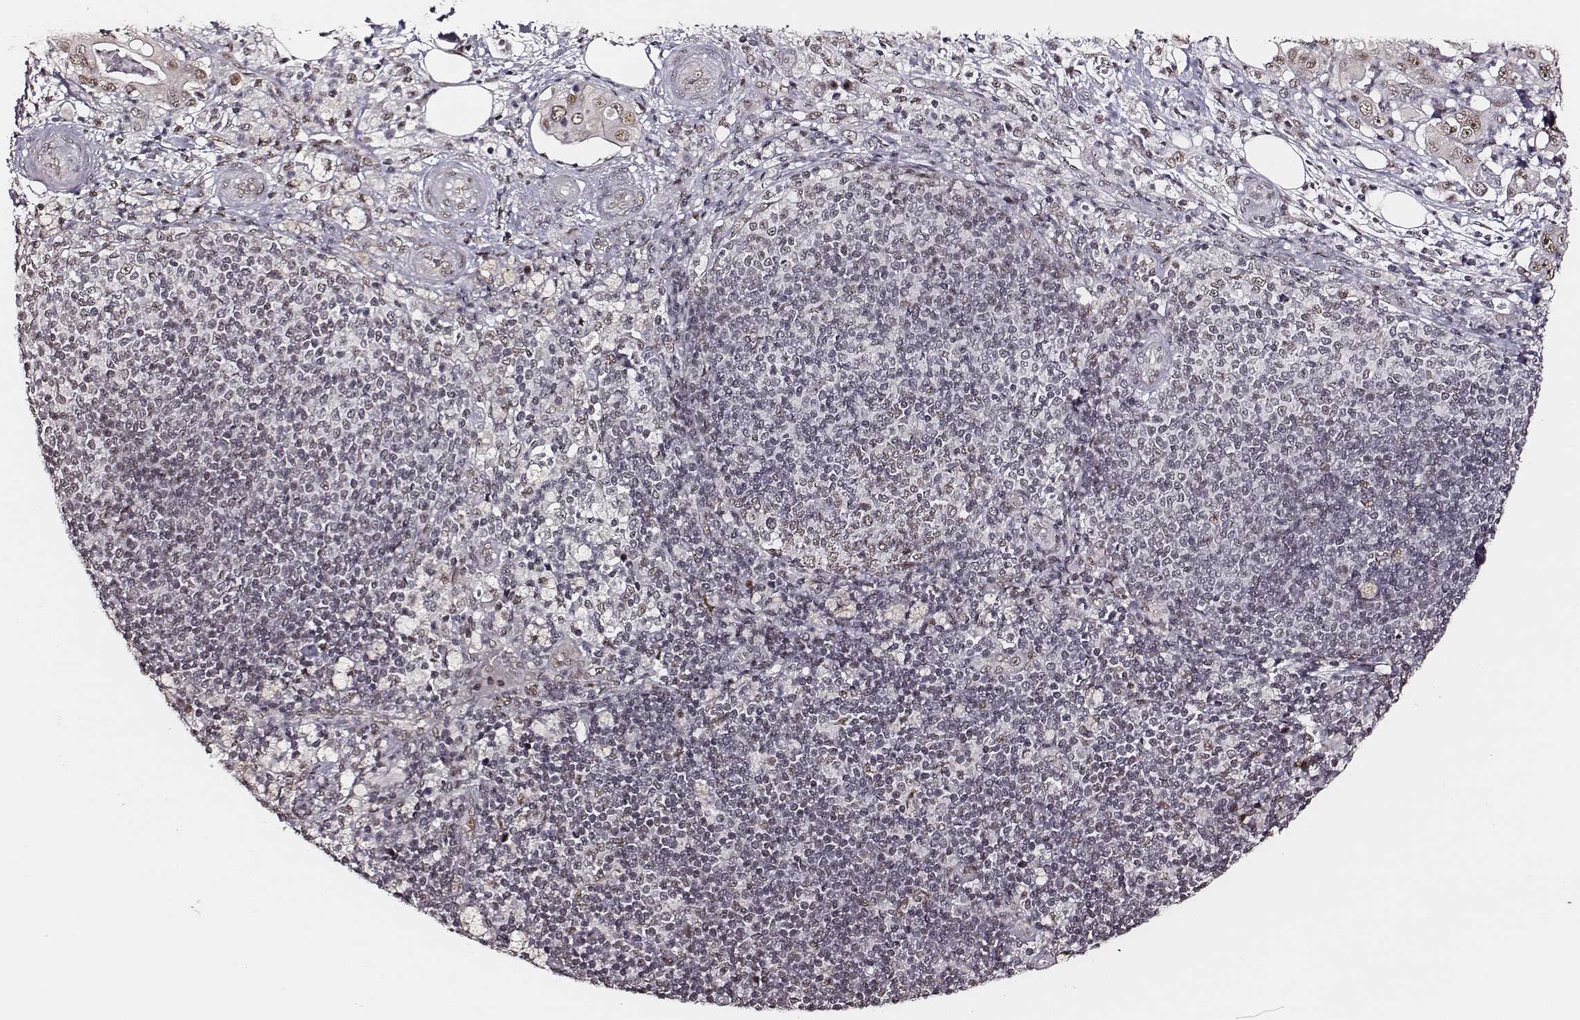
{"staining": {"intensity": "moderate", "quantity": ">75%", "location": "nuclear"}, "tissue": "pancreatic cancer", "cell_type": "Tumor cells", "image_type": "cancer", "snomed": [{"axis": "morphology", "description": "Adenocarcinoma, NOS"}, {"axis": "topography", "description": "Pancreas"}], "caption": "DAB (3,3'-diaminobenzidine) immunohistochemical staining of human pancreatic adenocarcinoma demonstrates moderate nuclear protein positivity in approximately >75% of tumor cells.", "gene": "PPARA", "patient": {"sex": "male", "age": 71}}